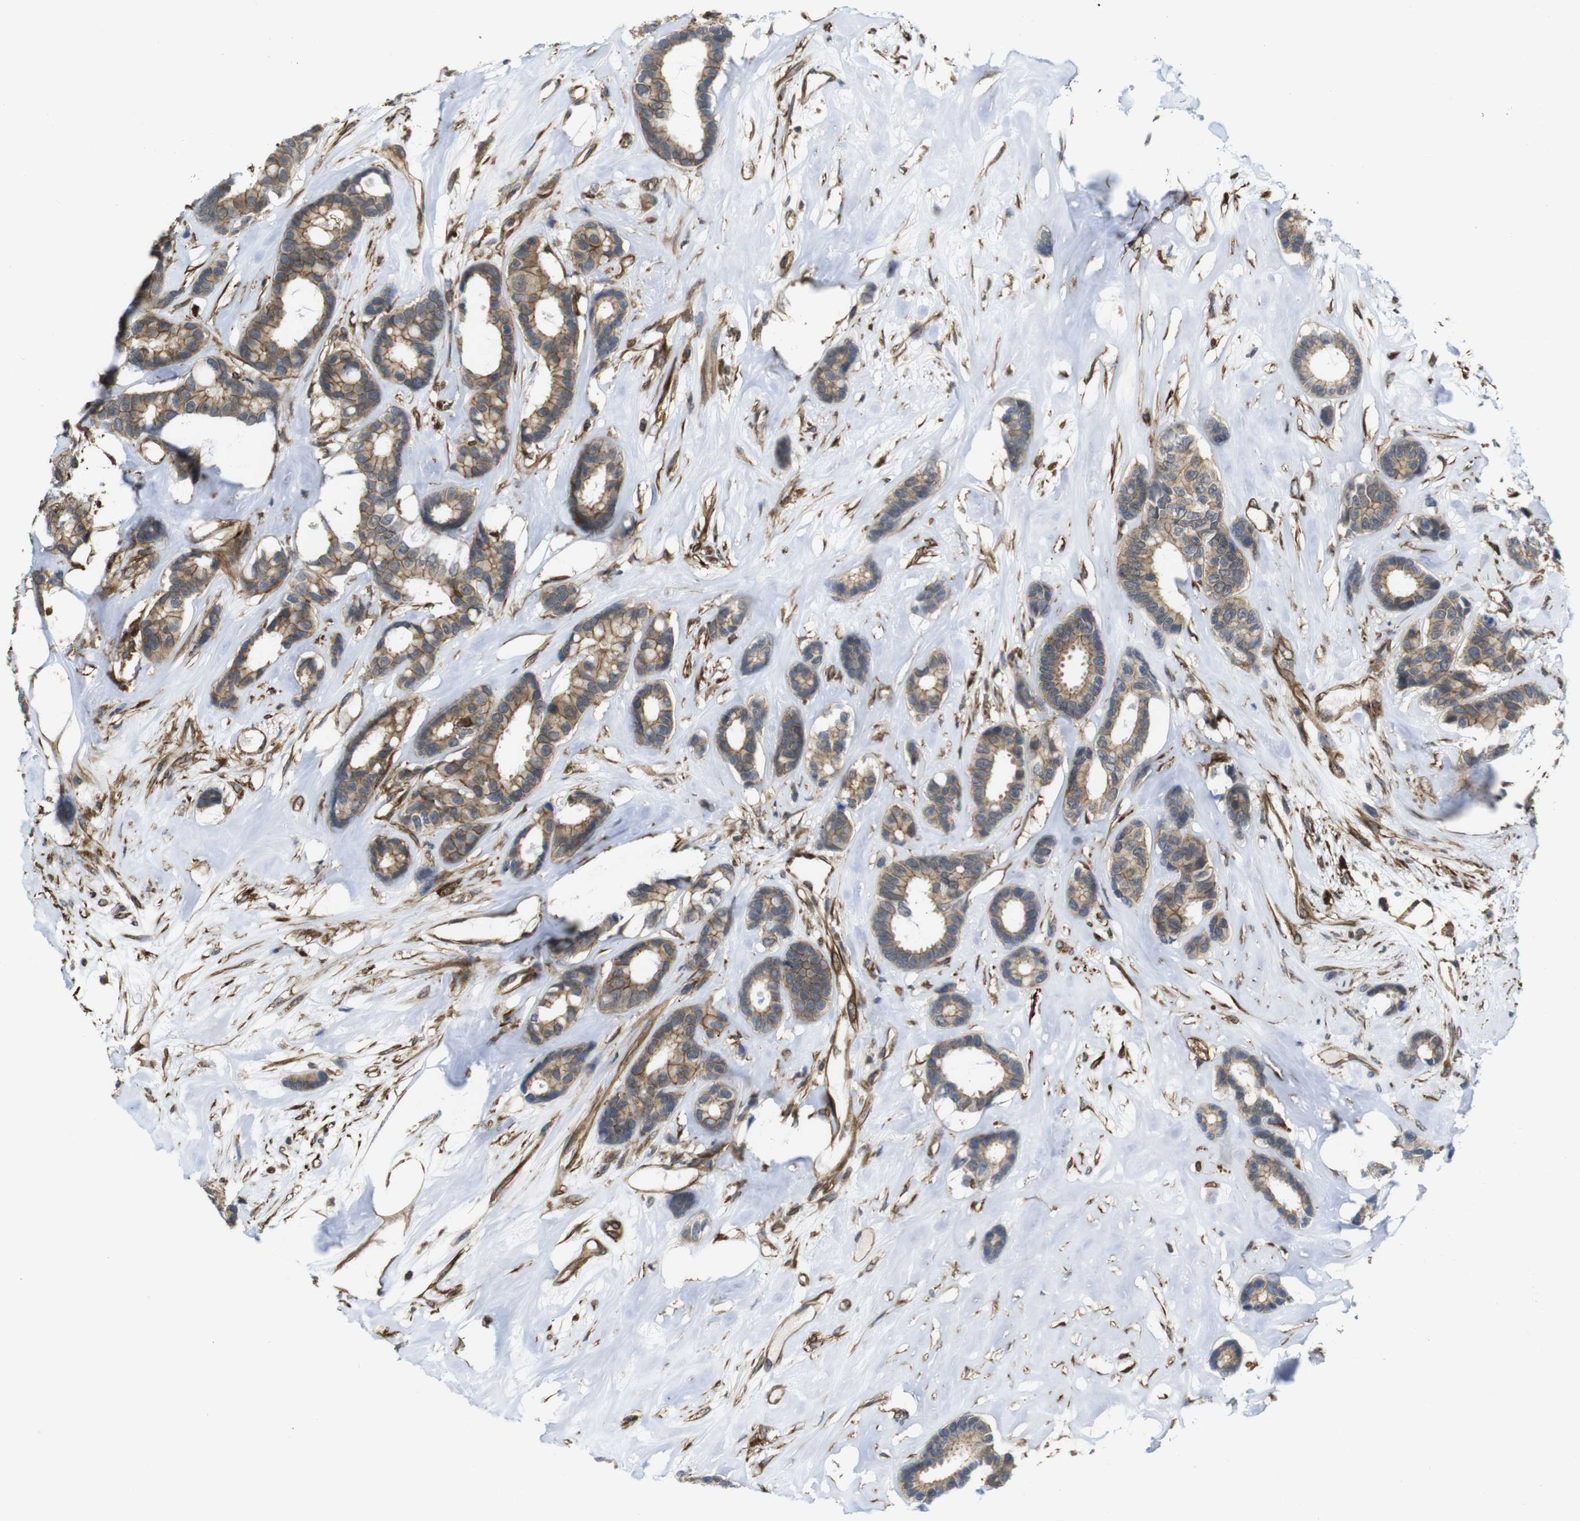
{"staining": {"intensity": "moderate", "quantity": ">75%", "location": "cytoplasmic/membranous"}, "tissue": "breast cancer", "cell_type": "Tumor cells", "image_type": "cancer", "snomed": [{"axis": "morphology", "description": "Duct carcinoma"}, {"axis": "topography", "description": "Breast"}], "caption": "An image of human breast cancer (invasive ductal carcinoma) stained for a protein demonstrates moderate cytoplasmic/membranous brown staining in tumor cells.", "gene": "ZDHHC5", "patient": {"sex": "female", "age": 87}}